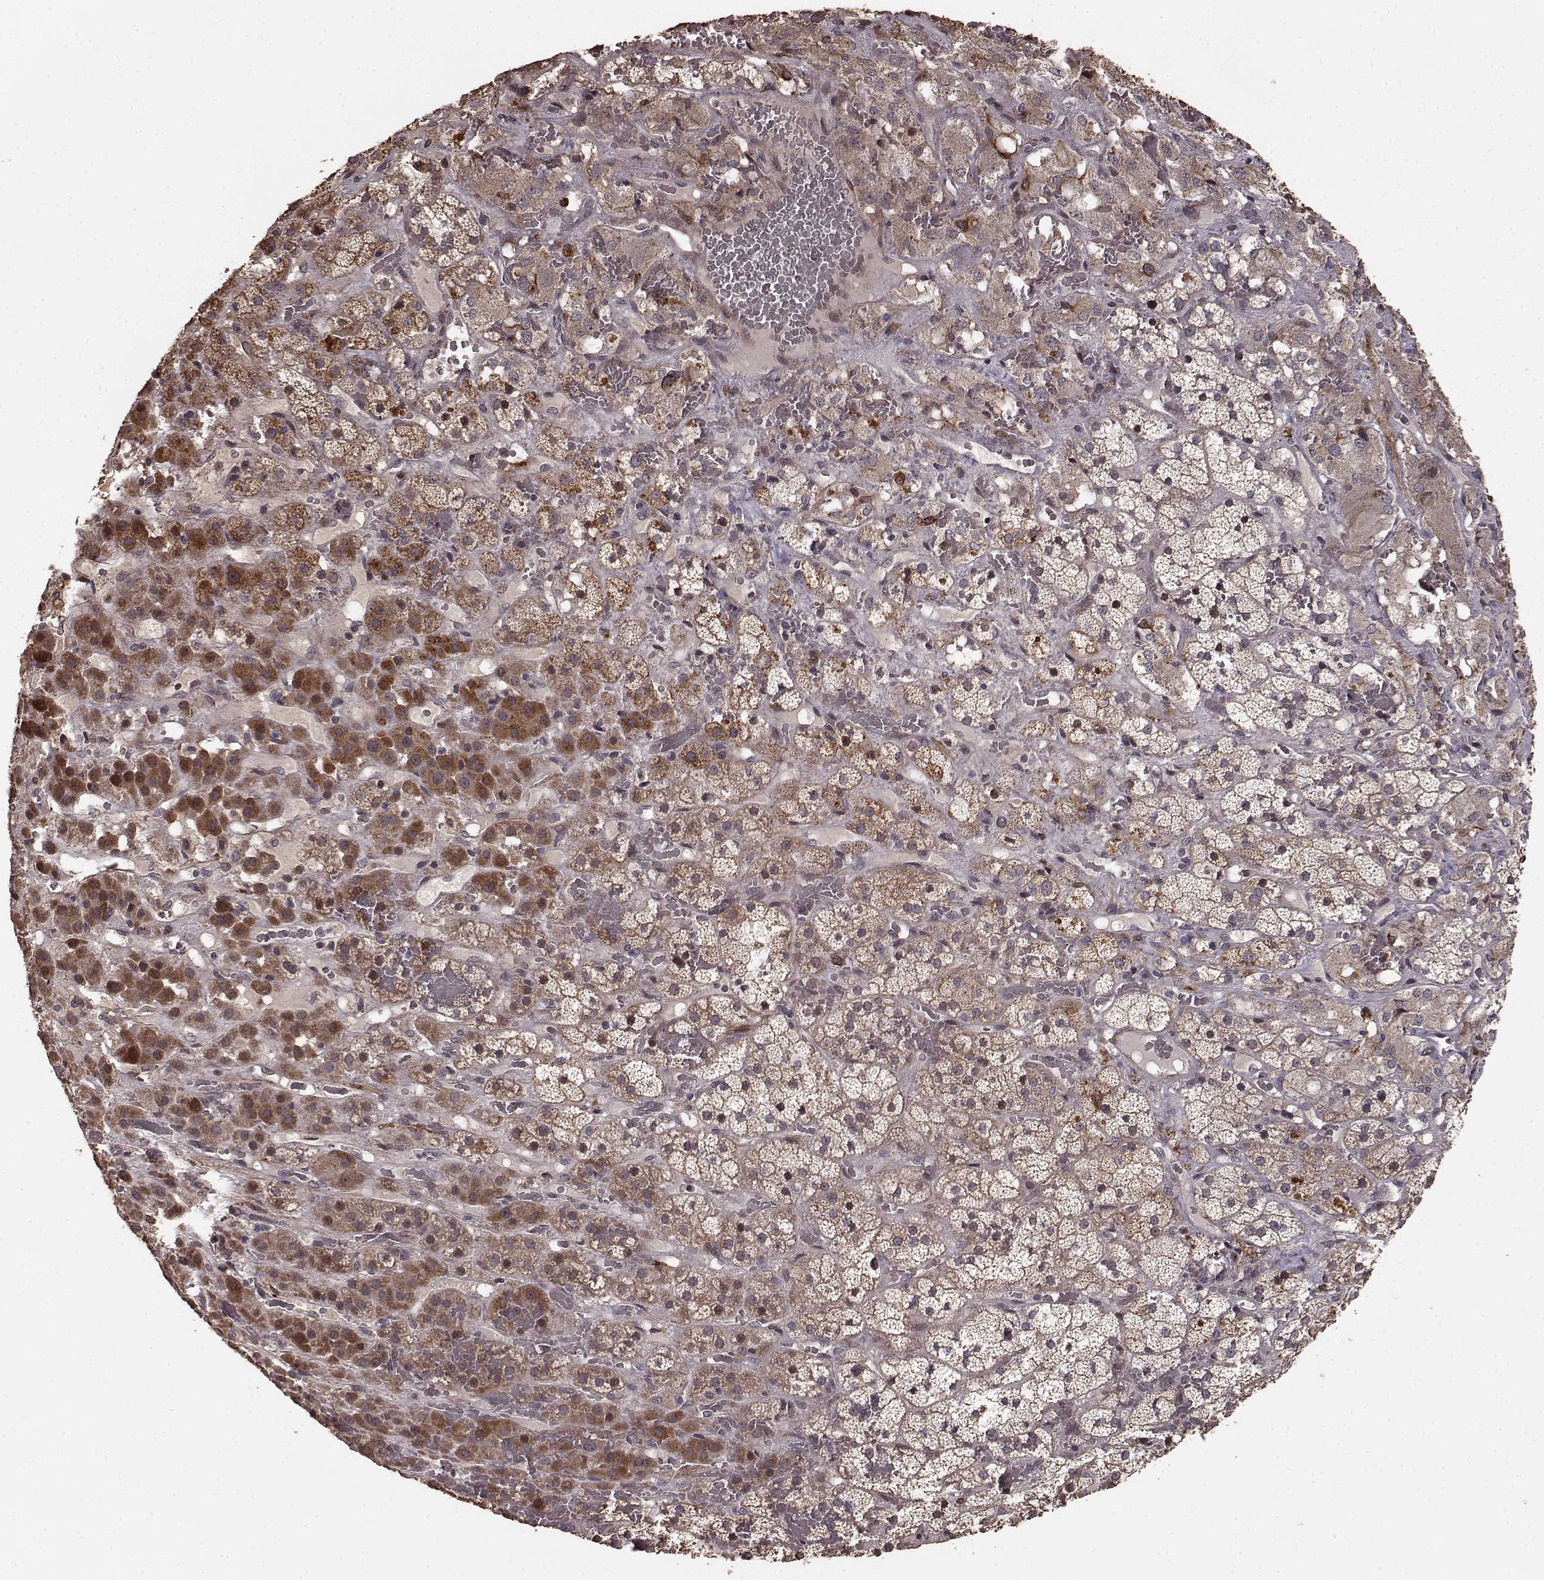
{"staining": {"intensity": "moderate", "quantity": ">75%", "location": "cytoplasmic/membranous"}, "tissue": "adrenal gland", "cell_type": "Glandular cells", "image_type": "normal", "snomed": [{"axis": "morphology", "description": "Normal tissue, NOS"}, {"axis": "topography", "description": "Adrenal gland"}], "caption": "A histopathology image of adrenal gland stained for a protein displays moderate cytoplasmic/membranous brown staining in glandular cells.", "gene": "USP15", "patient": {"sex": "male", "age": 57}}